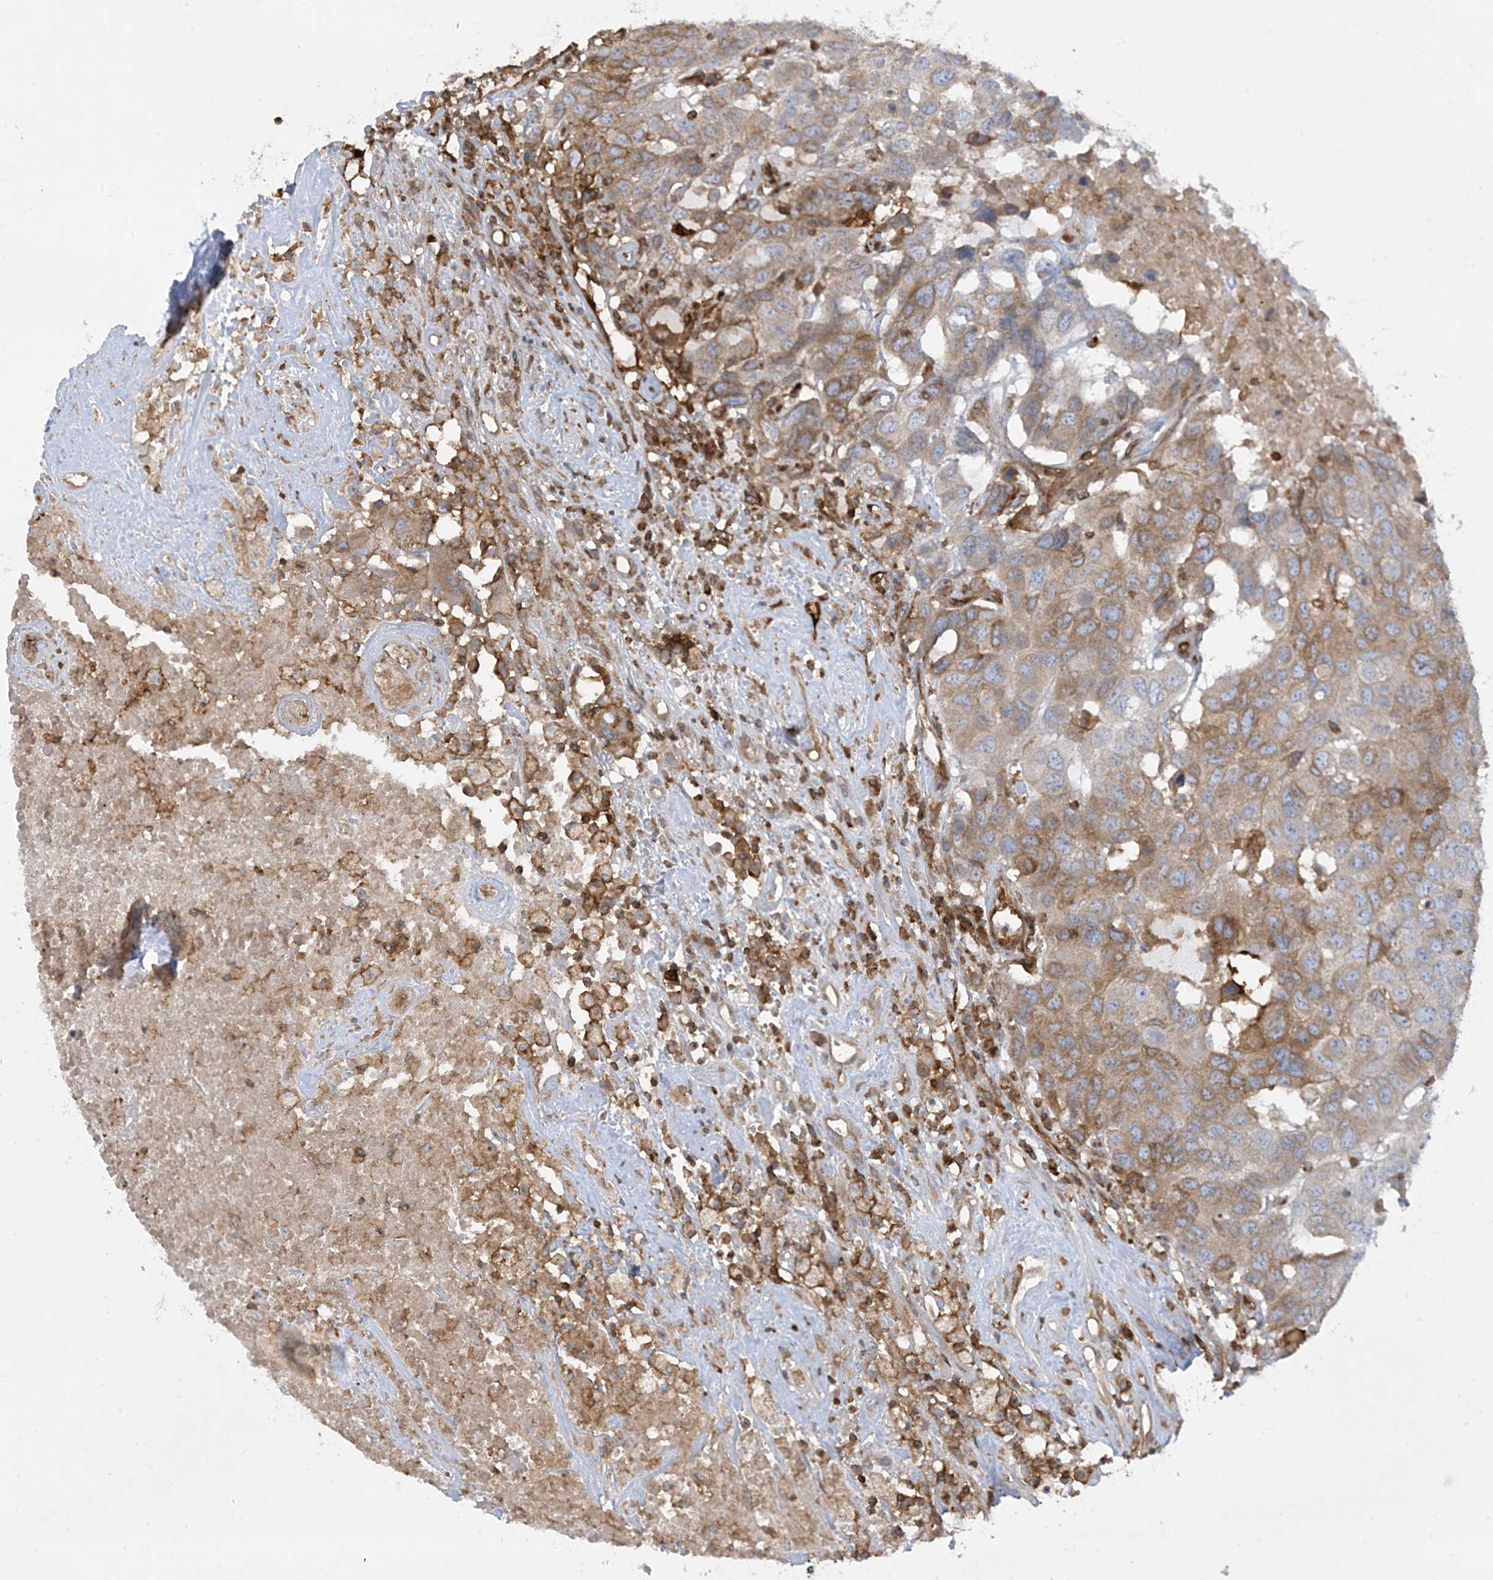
{"staining": {"intensity": "moderate", "quantity": ">75%", "location": "cytoplasmic/membranous"}, "tissue": "head and neck cancer", "cell_type": "Tumor cells", "image_type": "cancer", "snomed": [{"axis": "morphology", "description": "Squamous cell carcinoma, NOS"}, {"axis": "topography", "description": "Head-Neck"}], "caption": "A brown stain shows moderate cytoplasmic/membranous positivity of a protein in head and neck cancer (squamous cell carcinoma) tumor cells.", "gene": "HLA-E", "patient": {"sex": "male", "age": 66}}